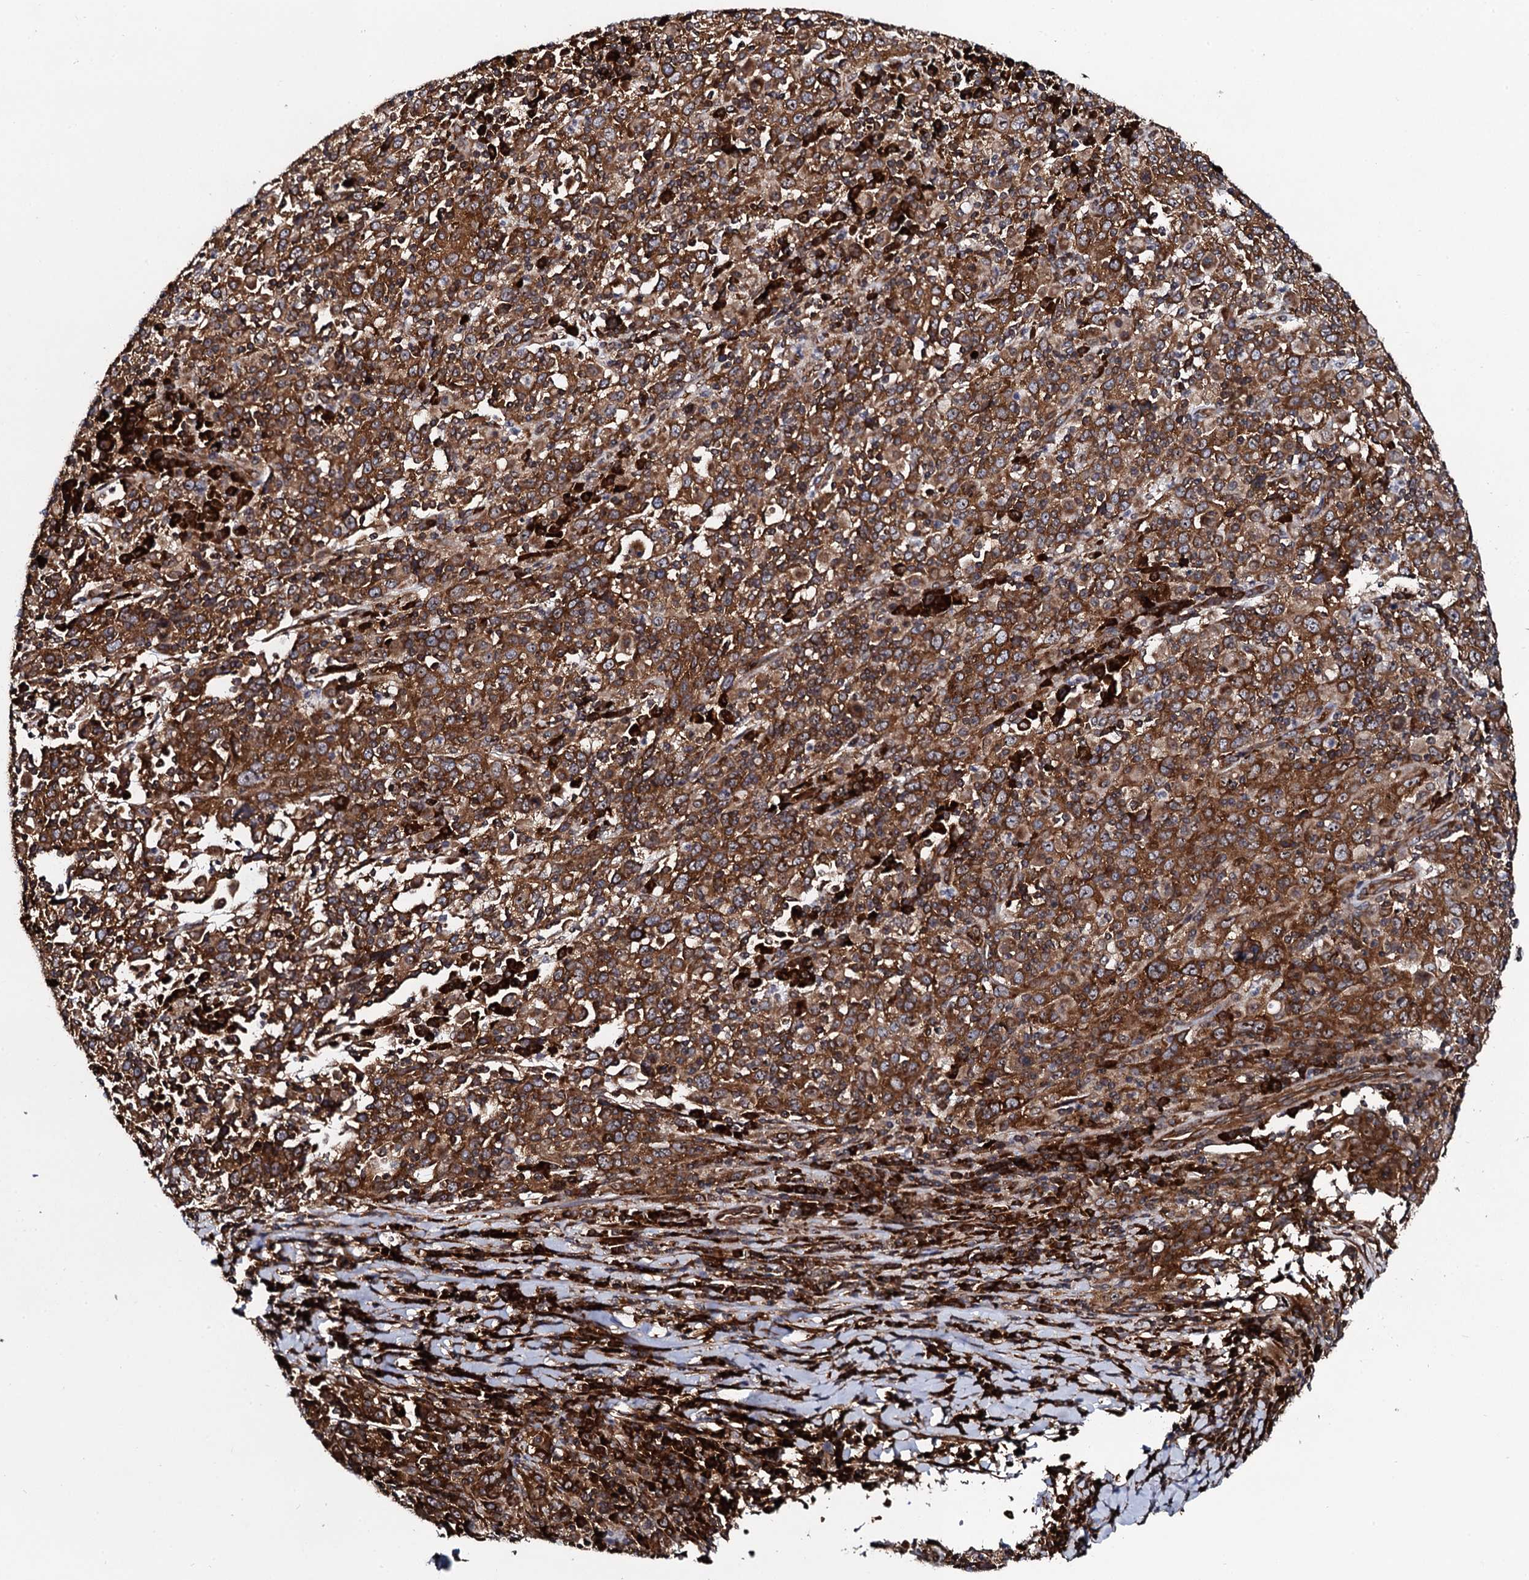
{"staining": {"intensity": "strong", "quantity": ">75%", "location": "cytoplasmic/membranous"}, "tissue": "cervical cancer", "cell_type": "Tumor cells", "image_type": "cancer", "snomed": [{"axis": "morphology", "description": "Squamous cell carcinoma, NOS"}, {"axis": "topography", "description": "Cervix"}], "caption": "Cervical squamous cell carcinoma stained with a brown dye displays strong cytoplasmic/membranous positive expression in about >75% of tumor cells.", "gene": "SPTY2D1", "patient": {"sex": "female", "age": 46}}